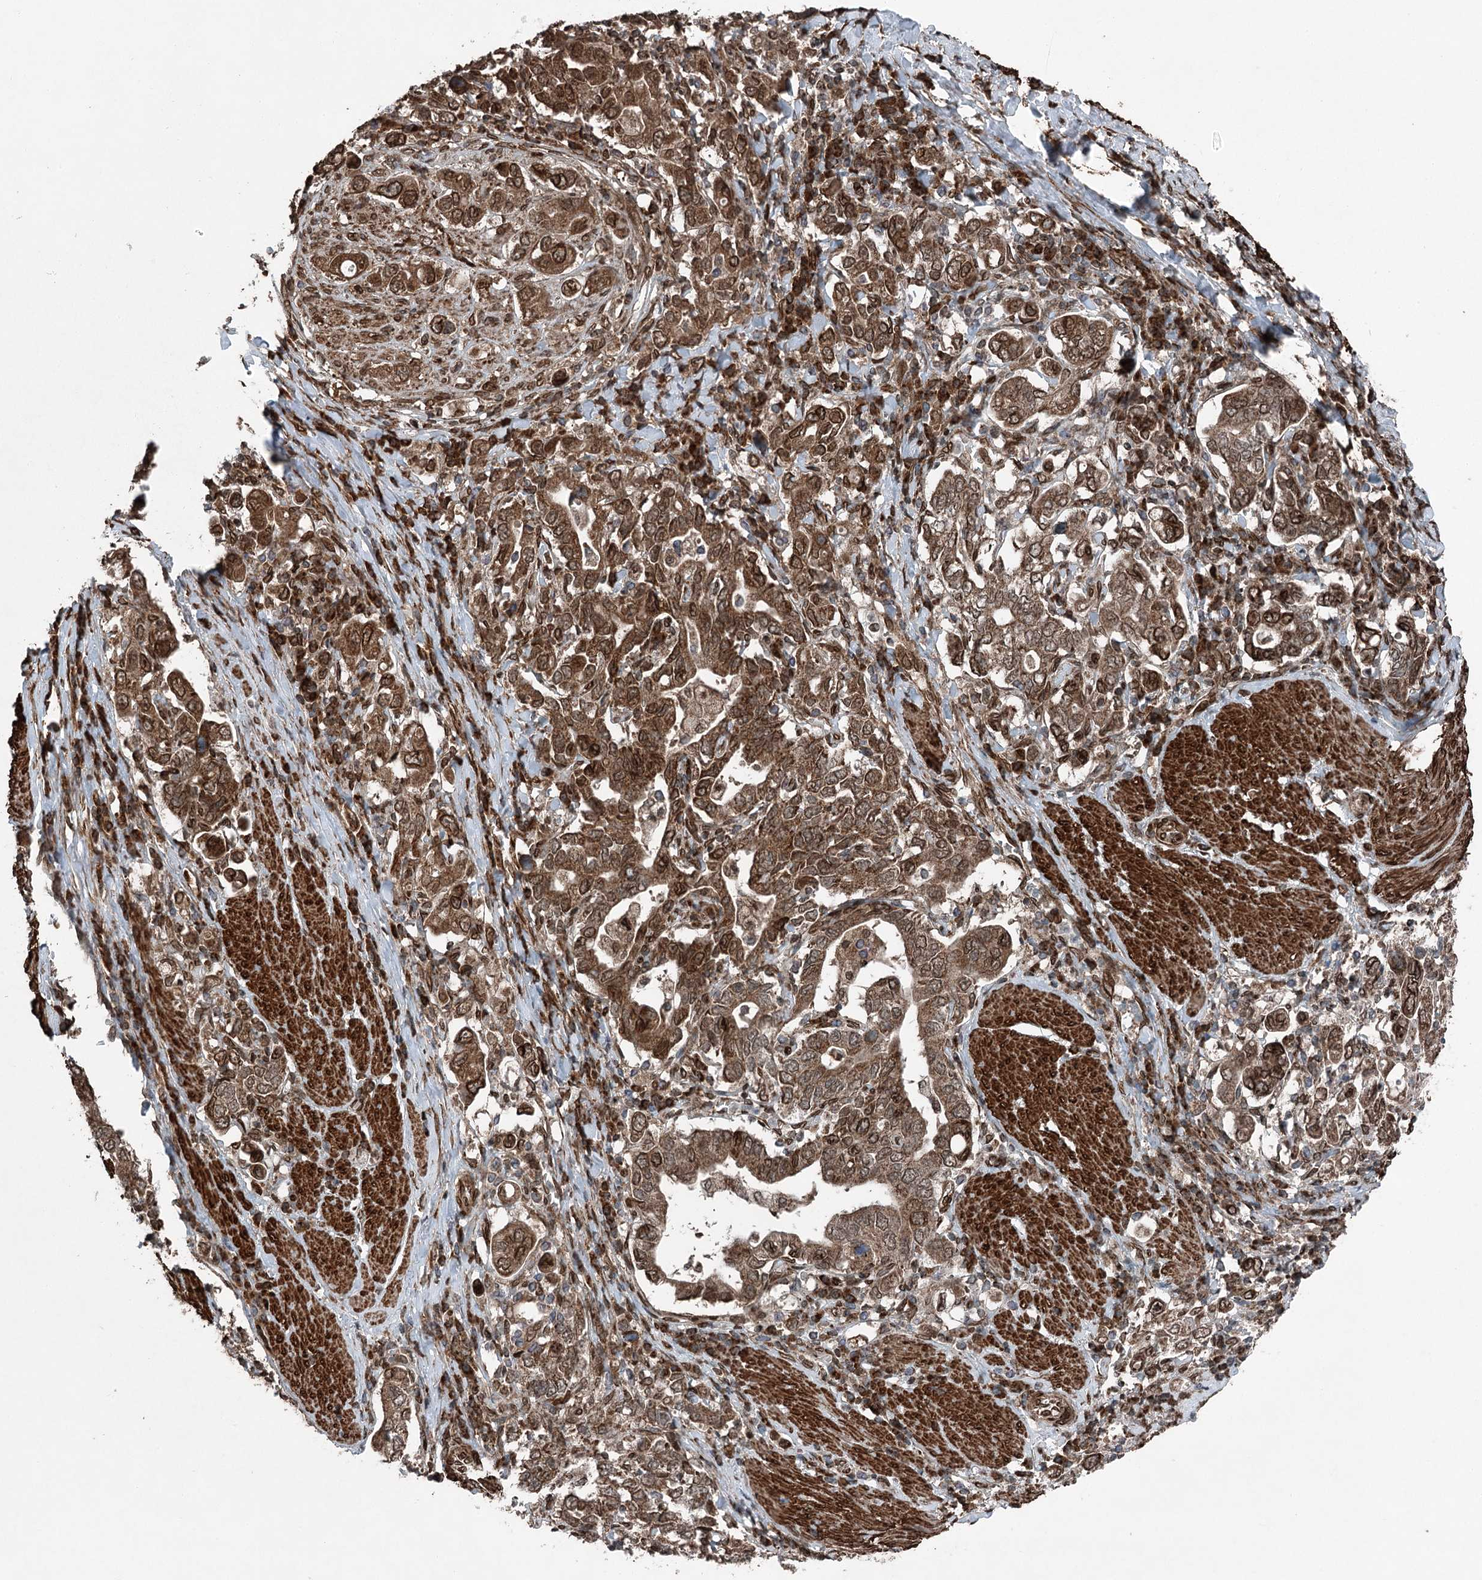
{"staining": {"intensity": "moderate", "quantity": ">75%", "location": "cytoplasmic/membranous"}, "tissue": "stomach cancer", "cell_type": "Tumor cells", "image_type": "cancer", "snomed": [{"axis": "morphology", "description": "Adenocarcinoma, NOS"}, {"axis": "topography", "description": "Stomach, upper"}], "caption": "Protein expression analysis of human stomach cancer (adenocarcinoma) reveals moderate cytoplasmic/membranous positivity in about >75% of tumor cells. (DAB (3,3'-diaminobenzidine) IHC, brown staining for protein, blue staining for nuclei).", "gene": "BCKDHA", "patient": {"sex": "male", "age": 62}}